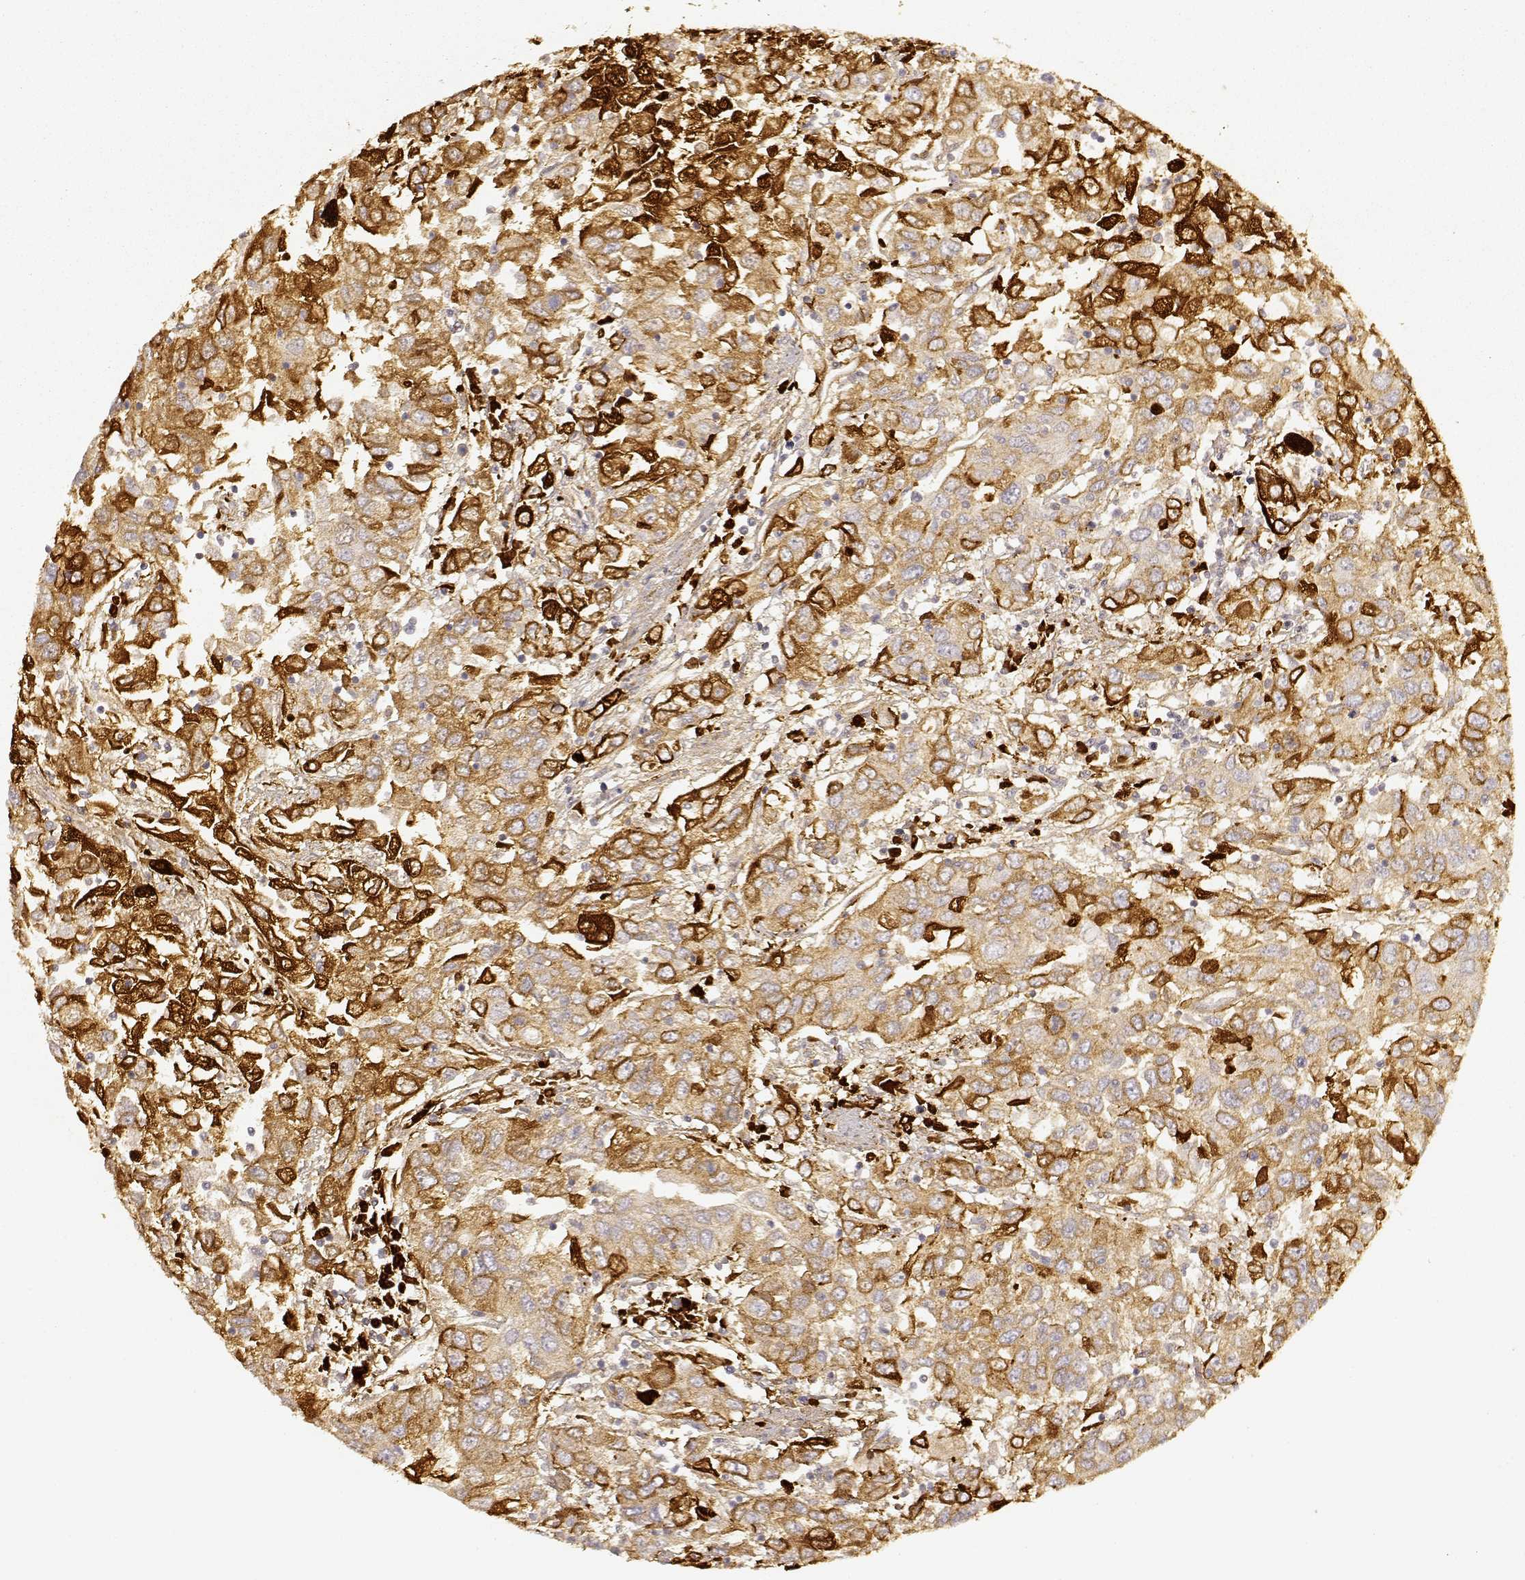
{"staining": {"intensity": "moderate", "quantity": ">75%", "location": "cytoplasmic/membranous"}, "tissue": "urothelial cancer", "cell_type": "Tumor cells", "image_type": "cancer", "snomed": [{"axis": "morphology", "description": "Urothelial carcinoma, High grade"}, {"axis": "topography", "description": "Urinary bladder"}], "caption": "This image reveals IHC staining of human high-grade urothelial carcinoma, with medium moderate cytoplasmic/membranous expression in about >75% of tumor cells.", "gene": "LAMC2", "patient": {"sex": "male", "age": 76}}